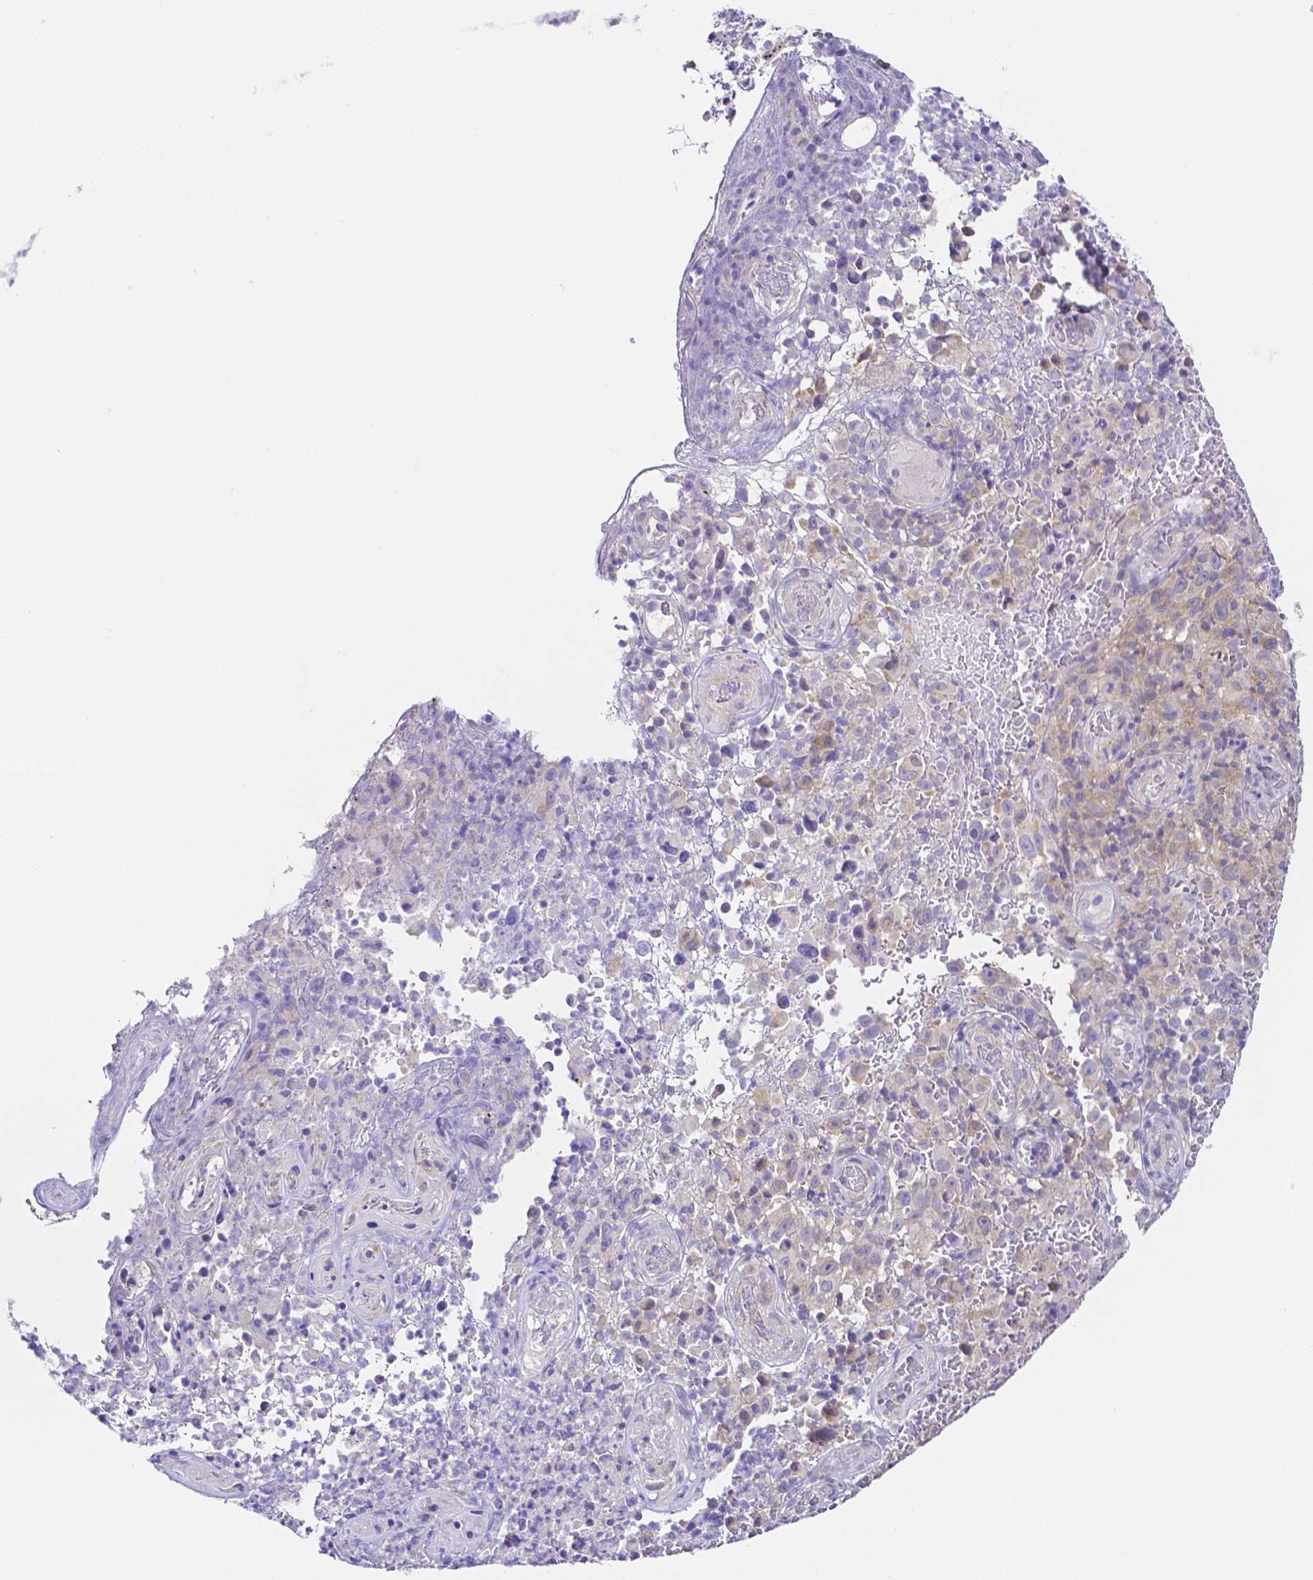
{"staining": {"intensity": "weak", "quantity": "25%-75%", "location": "cytoplasmic/membranous"}, "tissue": "melanoma", "cell_type": "Tumor cells", "image_type": "cancer", "snomed": [{"axis": "morphology", "description": "Malignant melanoma, NOS"}, {"axis": "topography", "description": "Skin"}], "caption": "Weak cytoplasmic/membranous protein expression is seen in approximately 25%-75% of tumor cells in melanoma.", "gene": "PKP3", "patient": {"sex": "female", "age": 82}}